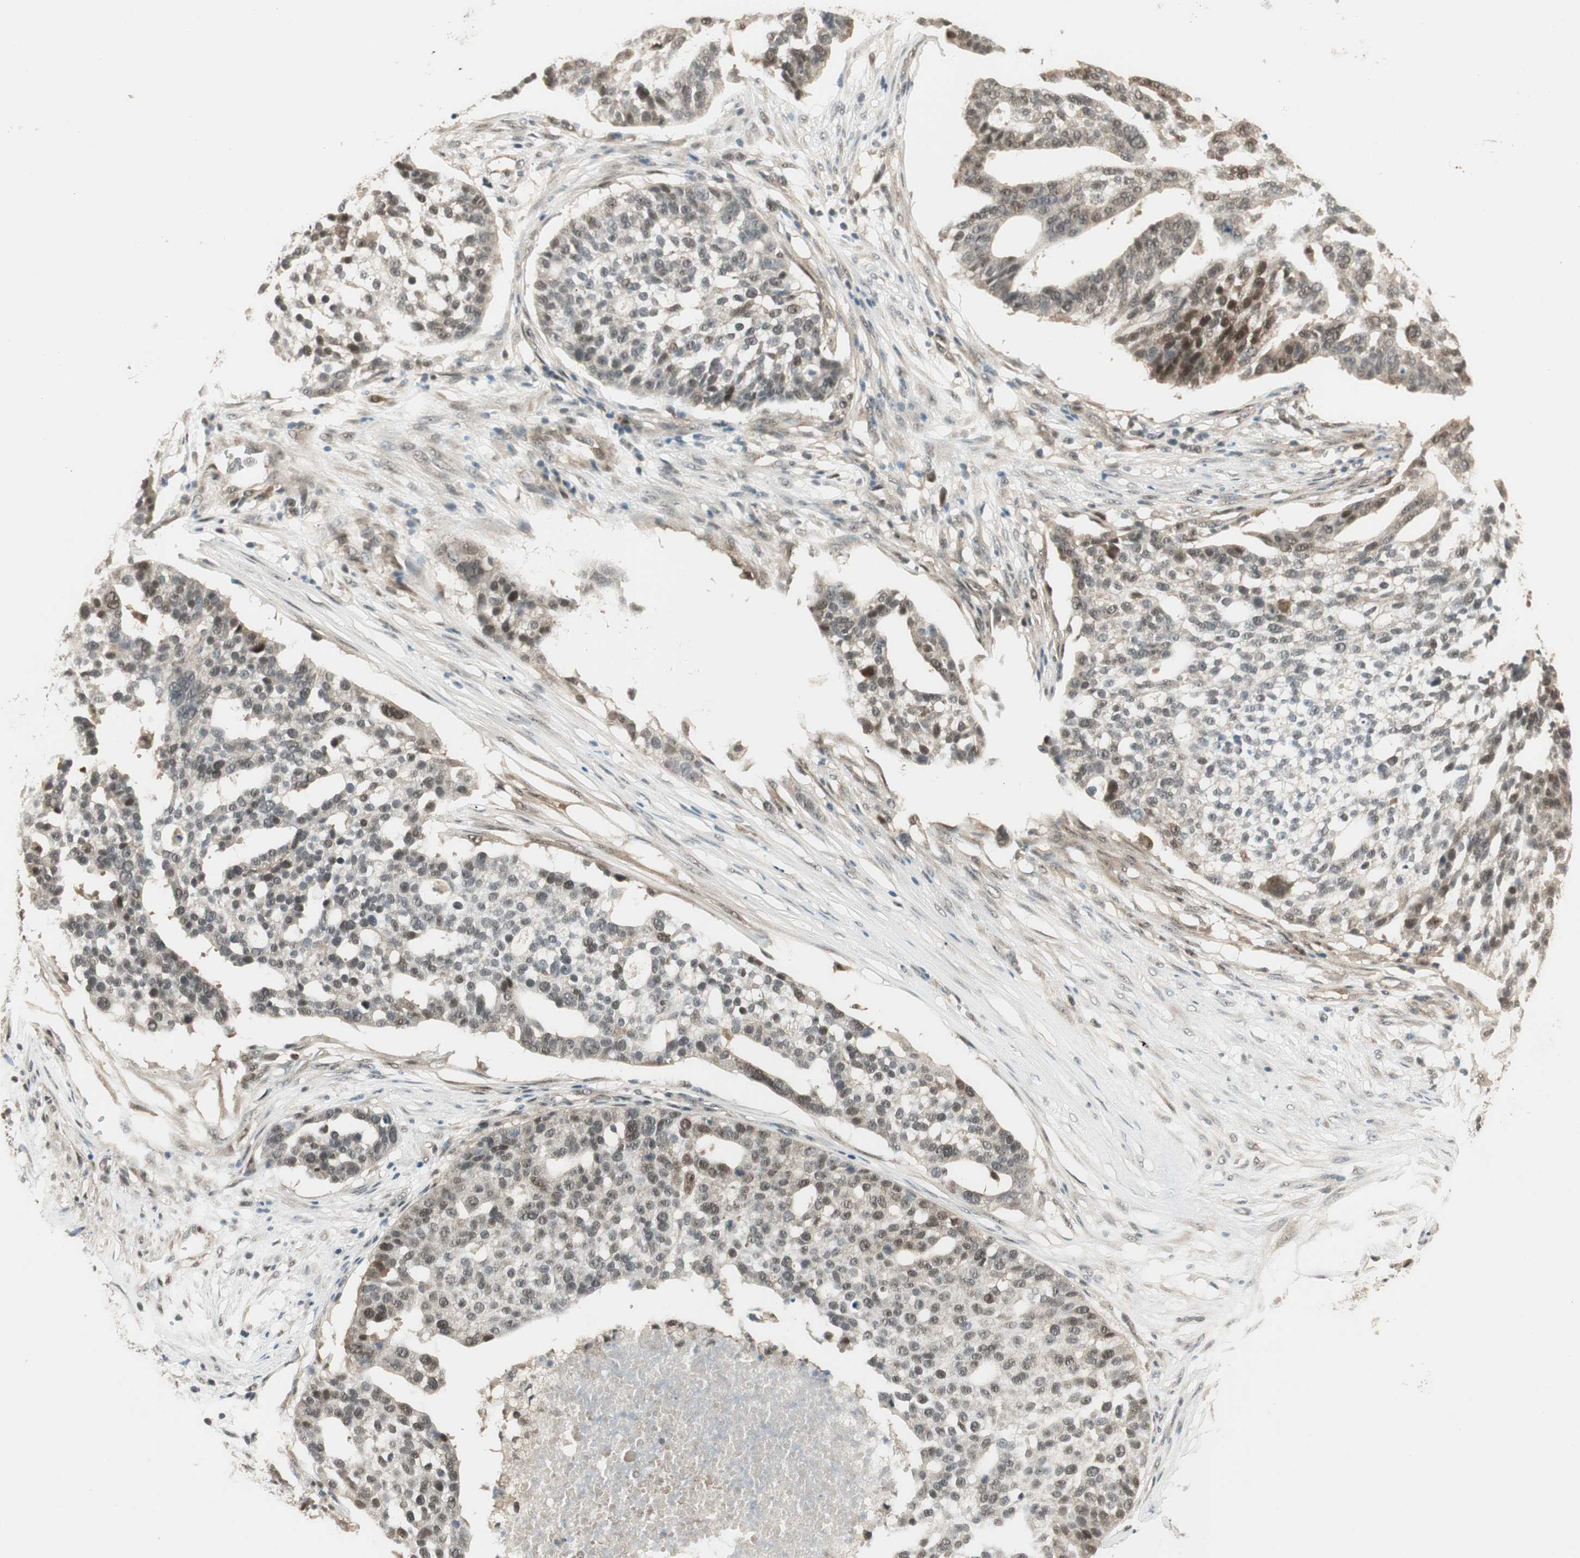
{"staining": {"intensity": "weak", "quantity": "<25%", "location": "cytoplasmic/membranous,nuclear"}, "tissue": "ovarian cancer", "cell_type": "Tumor cells", "image_type": "cancer", "snomed": [{"axis": "morphology", "description": "Cystadenocarcinoma, serous, NOS"}, {"axis": "topography", "description": "Ovary"}], "caption": "This is an IHC image of human ovarian cancer. There is no expression in tumor cells.", "gene": "IPO5", "patient": {"sex": "female", "age": 59}}